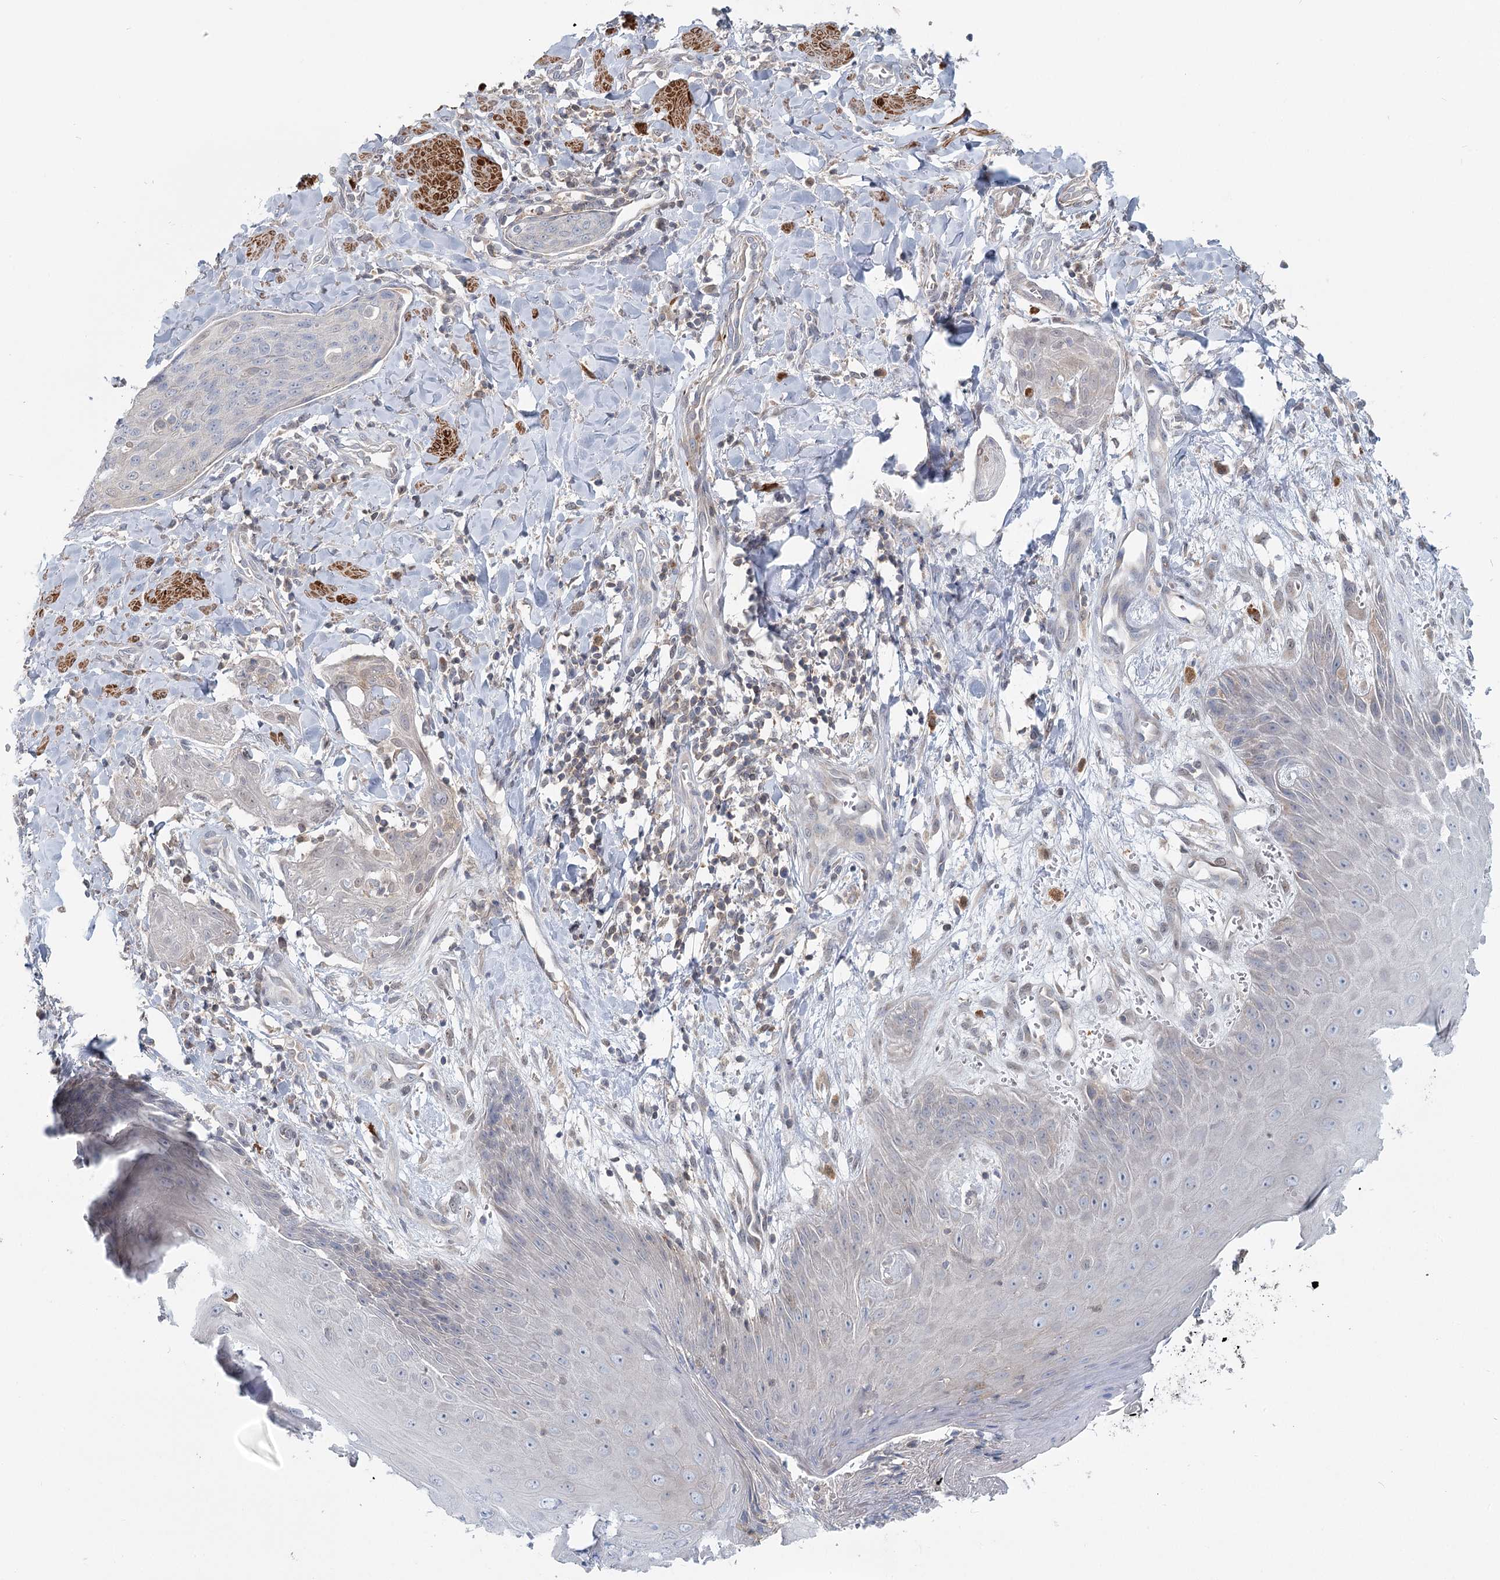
{"staining": {"intensity": "negative", "quantity": "none", "location": "none"}, "tissue": "skin cancer", "cell_type": "Tumor cells", "image_type": "cancer", "snomed": [{"axis": "morphology", "description": "Squamous cell carcinoma, NOS"}, {"axis": "topography", "description": "Skin"}, {"axis": "topography", "description": "Vulva"}], "caption": "High power microscopy photomicrograph of an immunohistochemistry photomicrograph of skin cancer, revealing no significant expression in tumor cells.", "gene": "USP11", "patient": {"sex": "female", "age": 85}}